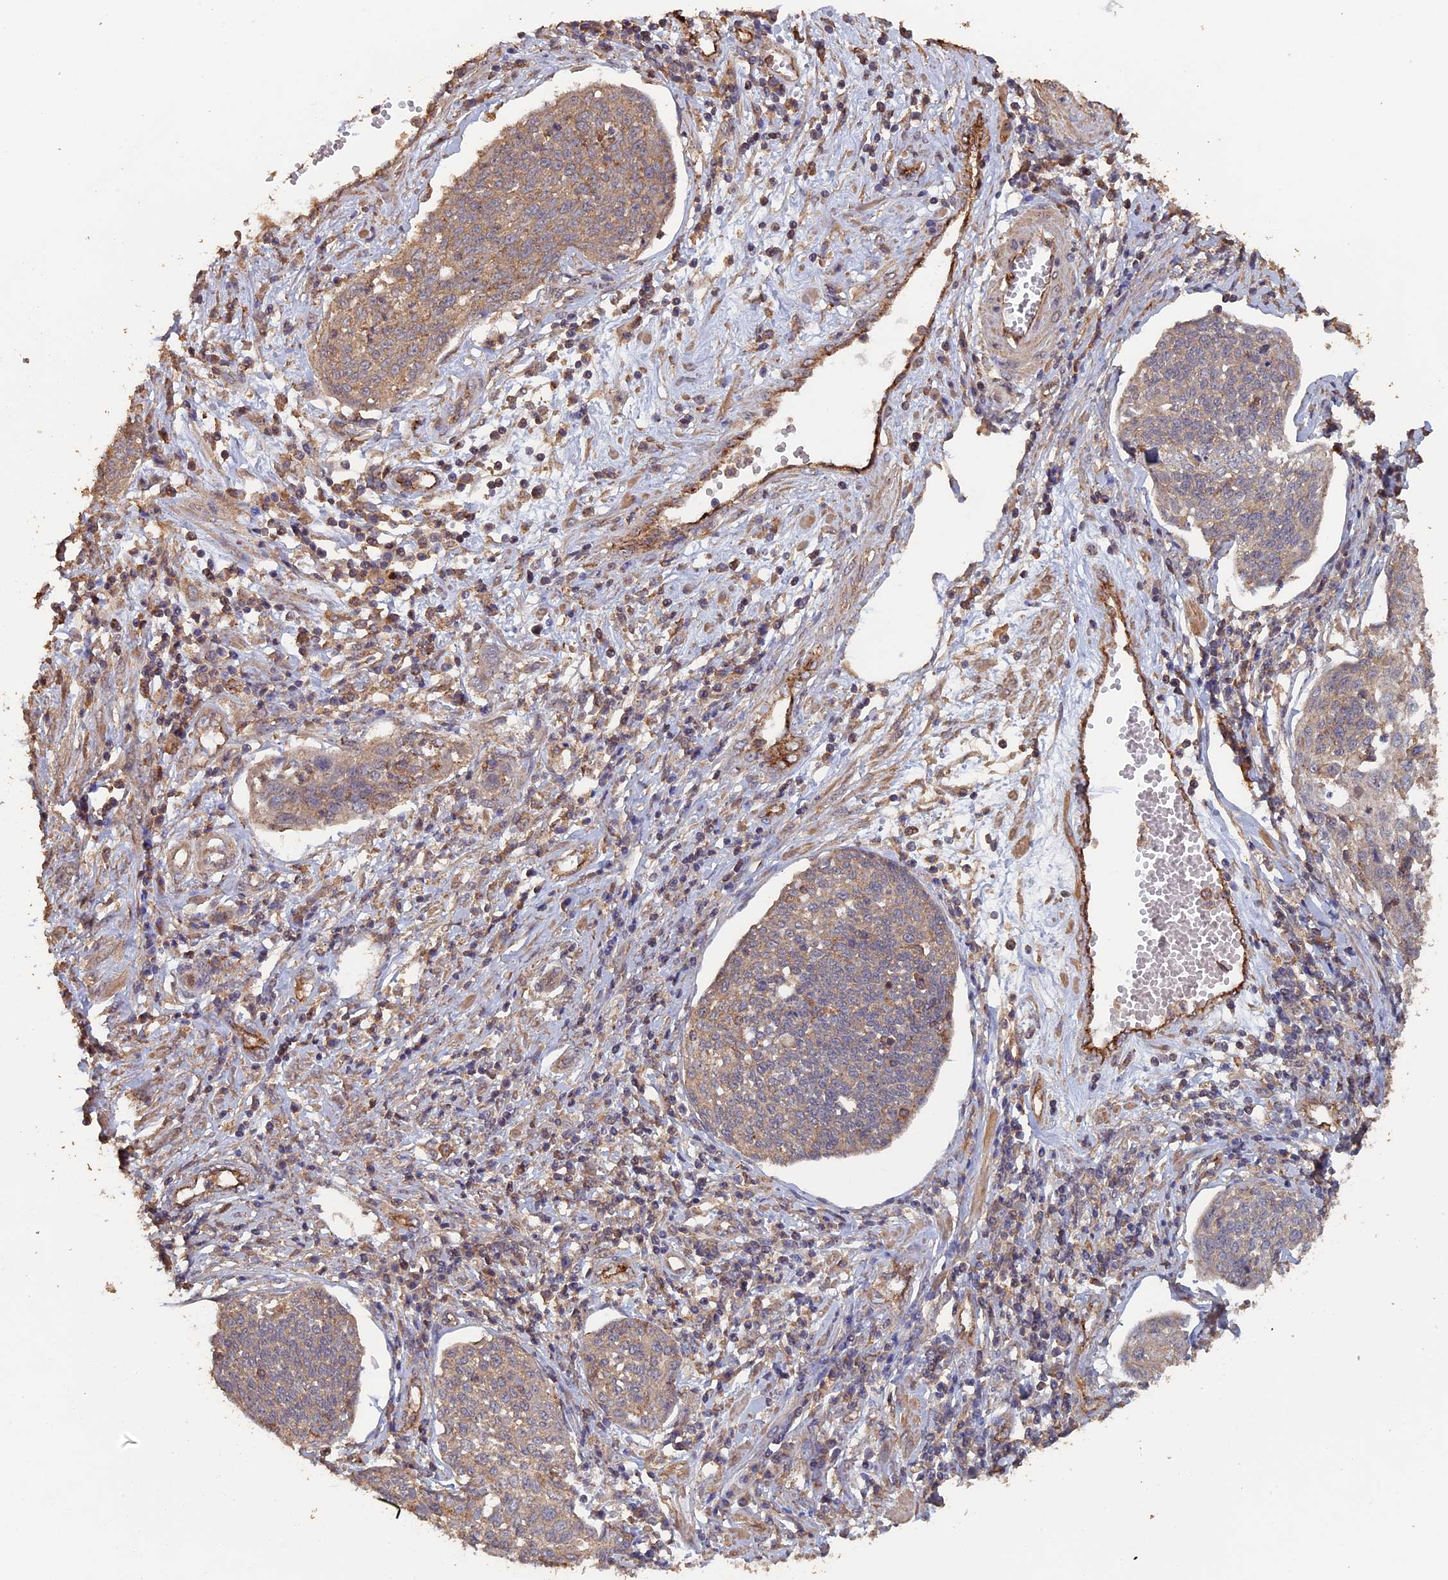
{"staining": {"intensity": "weak", "quantity": ">75%", "location": "cytoplasmic/membranous"}, "tissue": "cervical cancer", "cell_type": "Tumor cells", "image_type": "cancer", "snomed": [{"axis": "morphology", "description": "Squamous cell carcinoma, NOS"}, {"axis": "topography", "description": "Cervix"}], "caption": "This histopathology image demonstrates cervical squamous cell carcinoma stained with IHC to label a protein in brown. The cytoplasmic/membranous of tumor cells show weak positivity for the protein. Nuclei are counter-stained blue.", "gene": "PIGQ", "patient": {"sex": "female", "age": 34}}